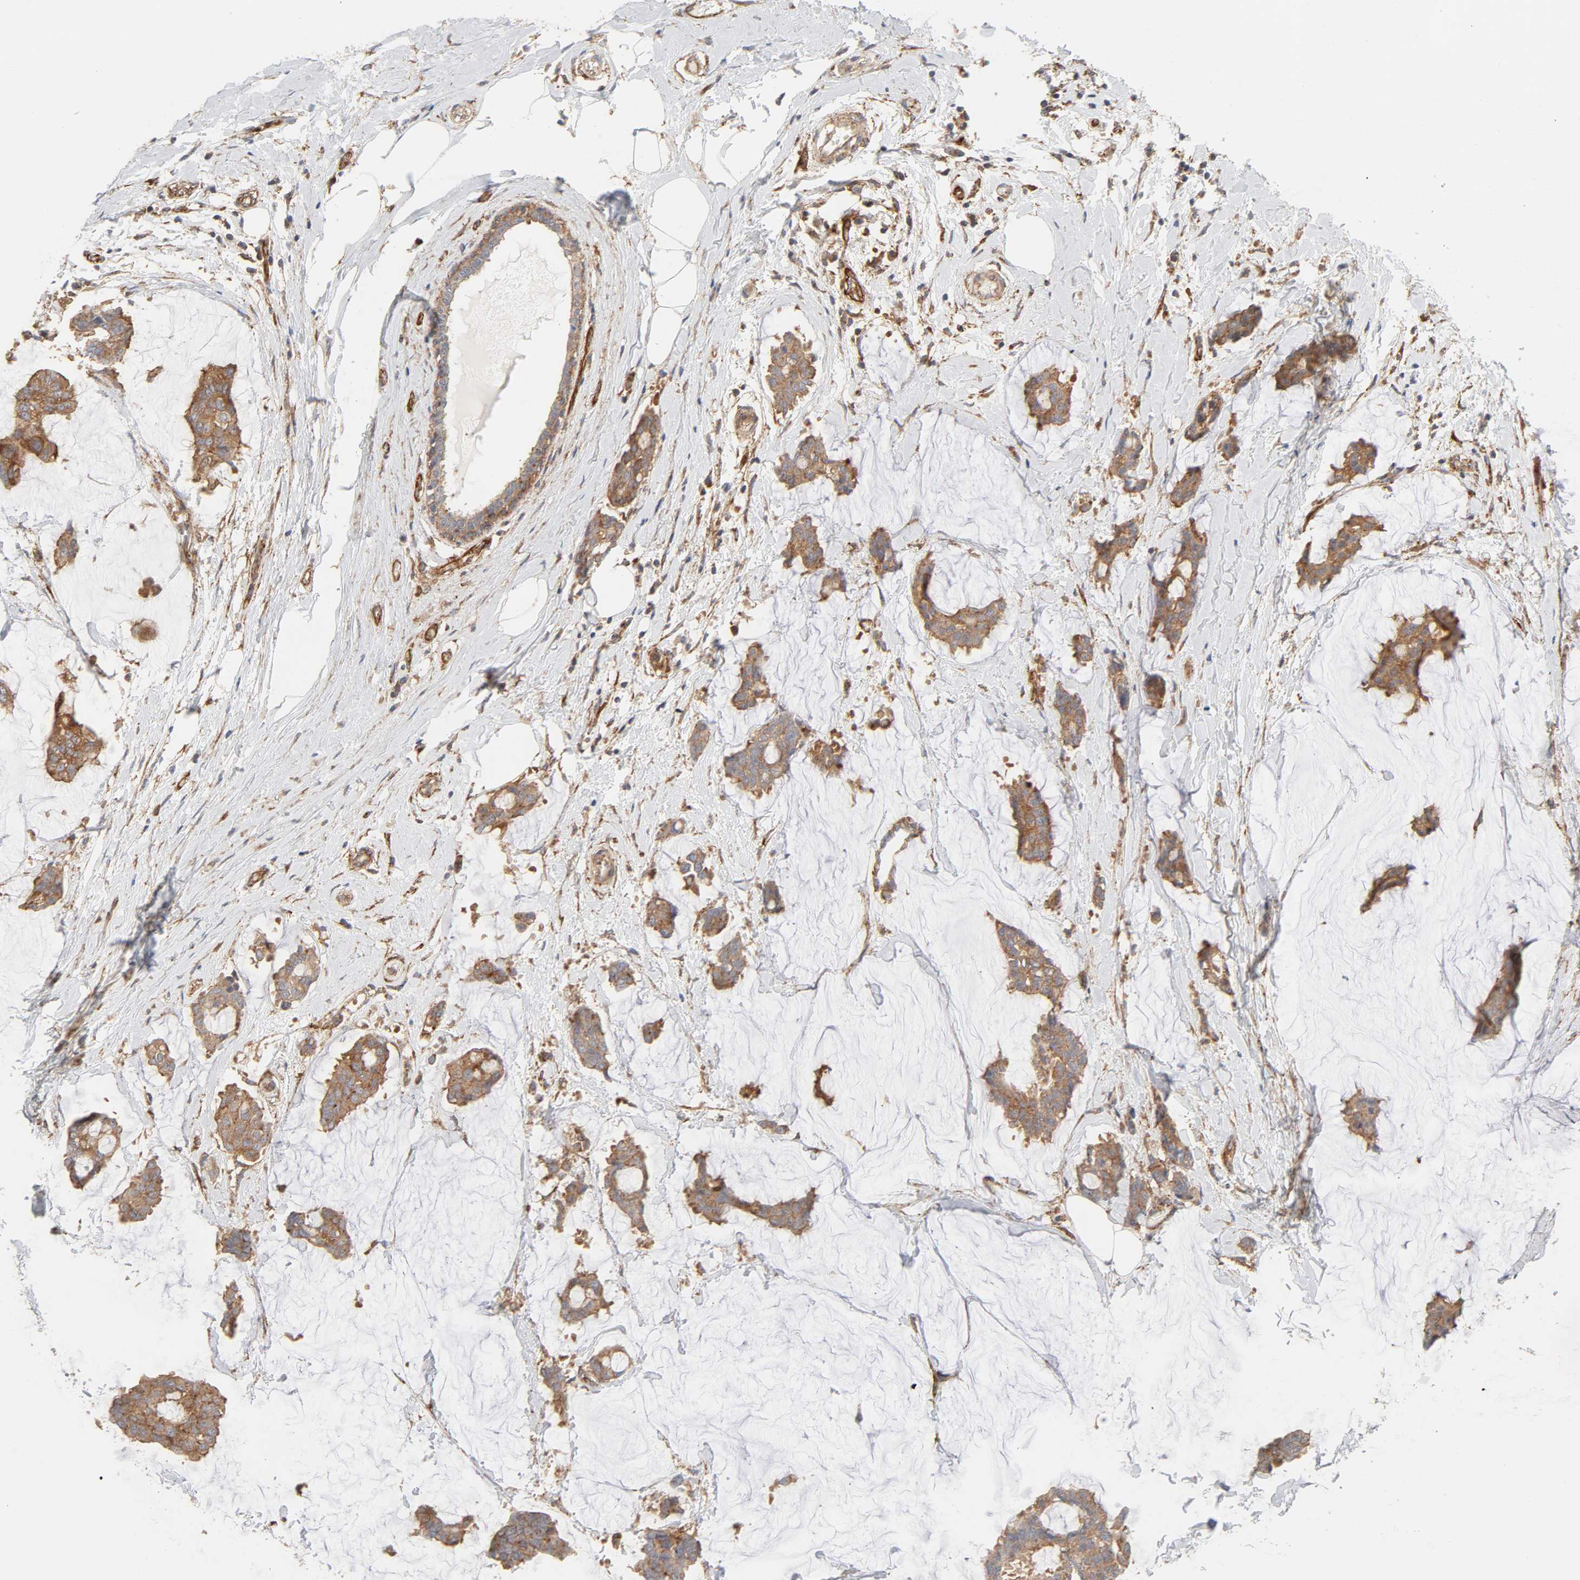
{"staining": {"intensity": "moderate", "quantity": ">75%", "location": "cytoplasmic/membranous"}, "tissue": "breast cancer", "cell_type": "Tumor cells", "image_type": "cancer", "snomed": [{"axis": "morphology", "description": "Duct carcinoma"}, {"axis": "topography", "description": "Breast"}], "caption": "Immunohistochemistry of human breast invasive ductal carcinoma displays medium levels of moderate cytoplasmic/membranous expression in approximately >75% of tumor cells.", "gene": "AP2A1", "patient": {"sex": "female", "age": 93}}